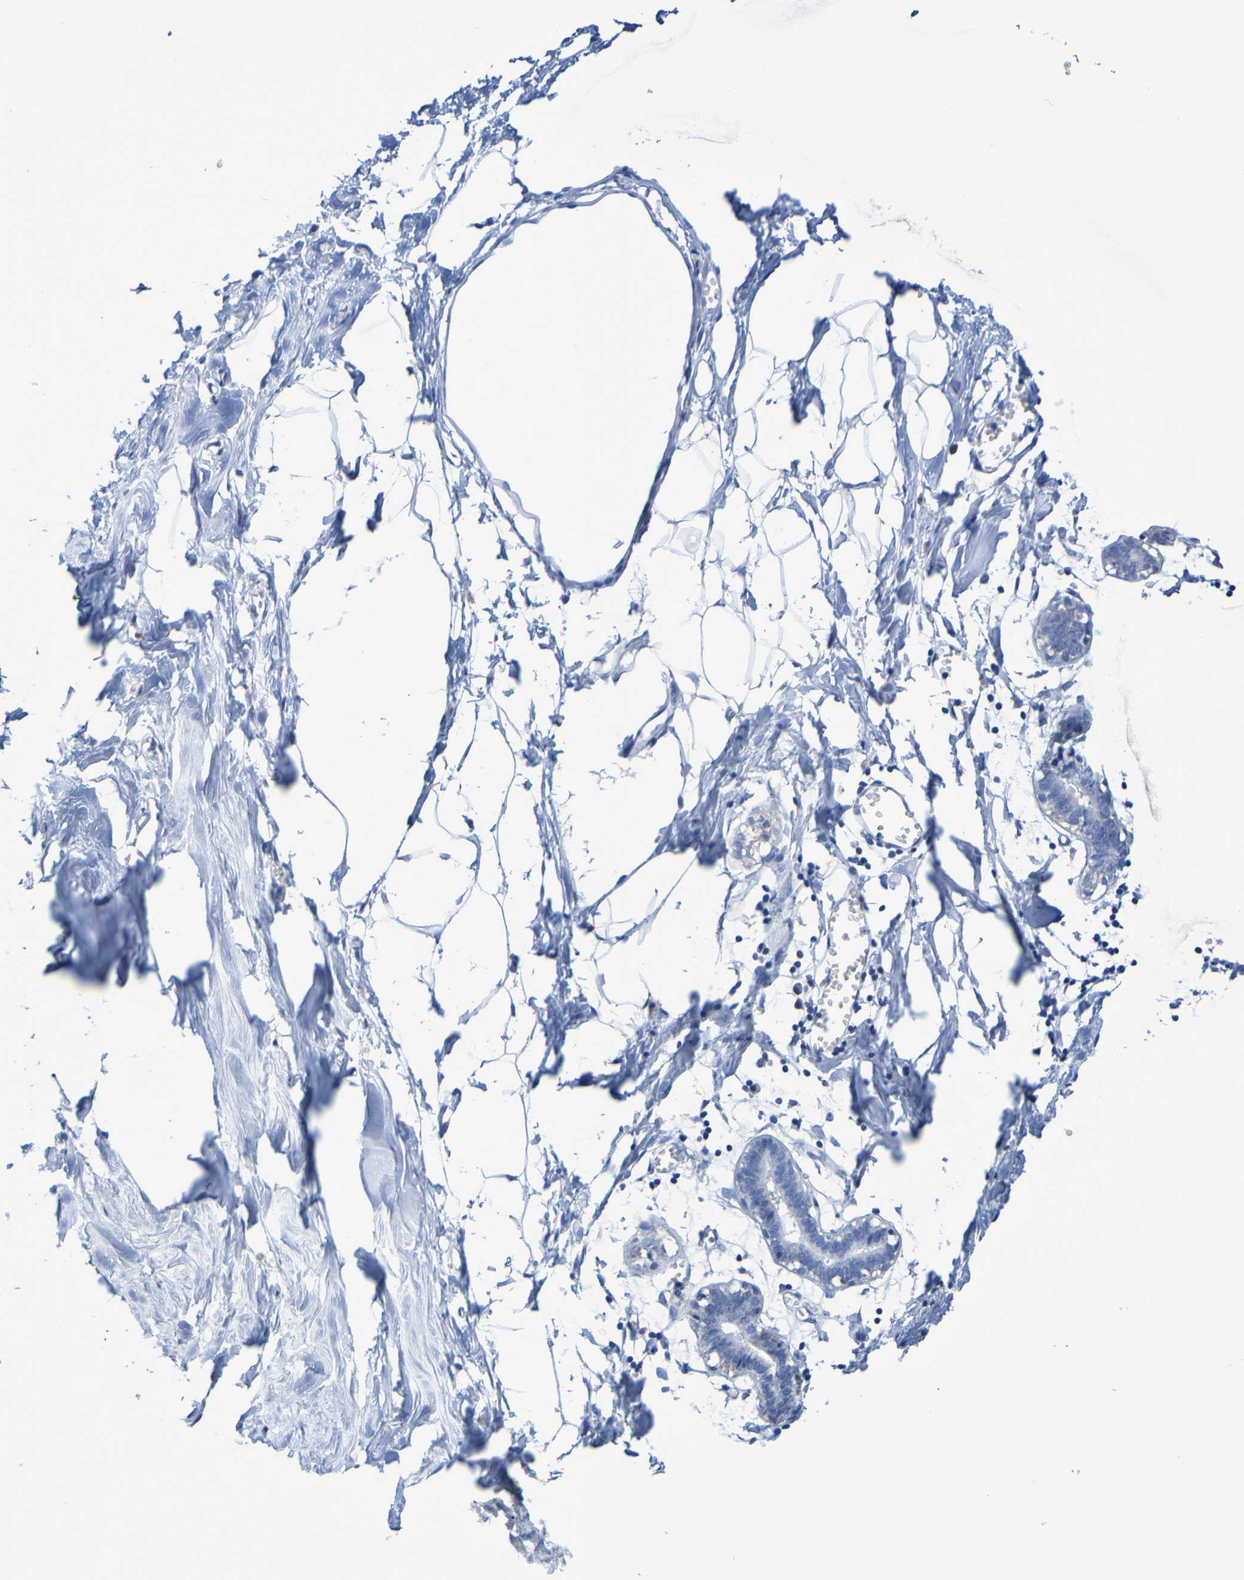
{"staining": {"intensity": "negative", "quantity": "none", "location": "none"}, "tissue": "breast", "cell_type": "Adipocytes", "image_type": "normal", "snomed": [{"axis": "morphology", "description": "Normal tissue, NOS"}, {"axis": "topography", "description": "Breast"}], "caption": "Immunohistochemistry (IHC) photomicrograph of unremarkable breast: breast stained with DAB displays no significant protein positivity in adipocytes. (DAB immunohistochemistry (IHC), high magnification).", "gene": "SLC3A2", "patient": {"sex": "female", "age": 27}}